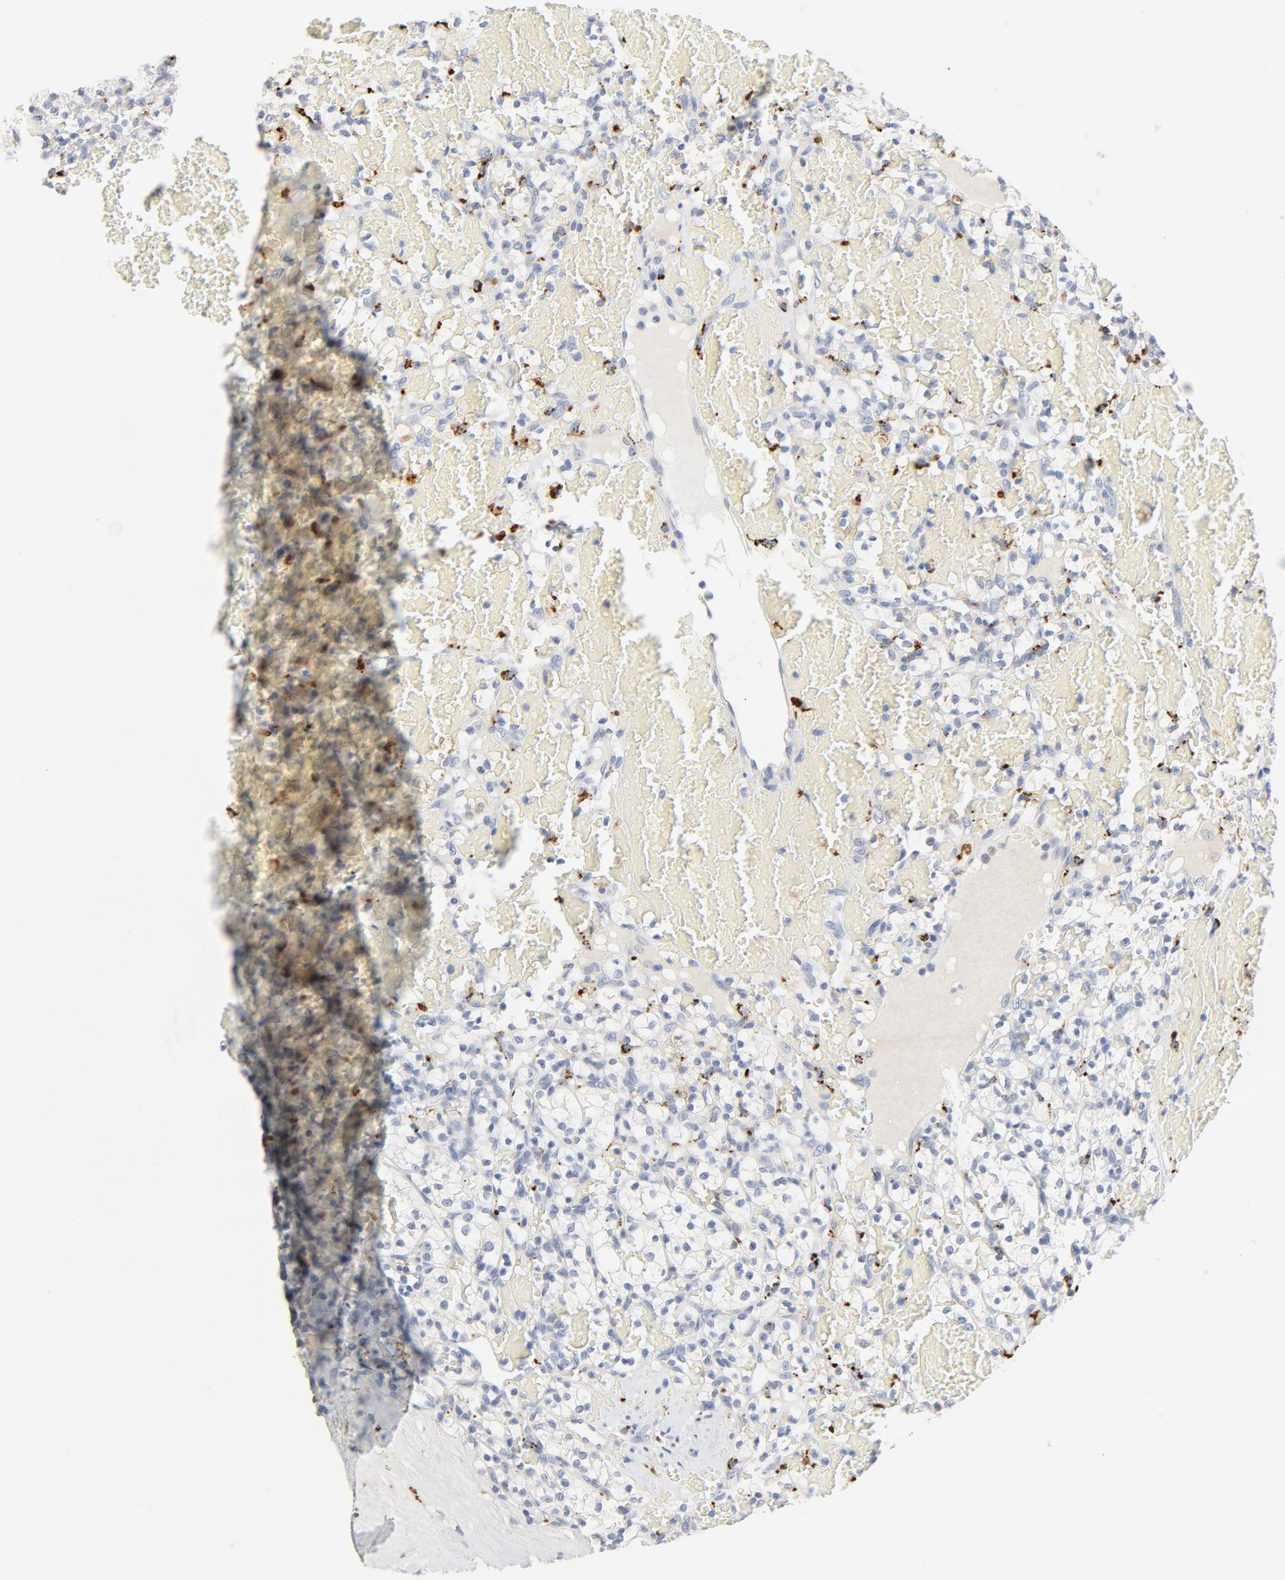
{"staining": {"intensity": "negative", "quantity": "none", "location": "none"}, "tissue": "renal cancer", "cell_type": "Tumor cells", "image_type": "cancer", "snomed": [{"axis": "morphology", "description": "Adenocarcinoma, NOS"}, {"axis": "topography", "description": "Kidney"}], "caption": "An immunohistochemistry photomicrograph of adenocarcinoma (renal) is shown. There is no staining in tumor cells of adenocarcinoma (renal).", "gene": "MAGEB17", "patient": {"sex": "female", "age": 60}}